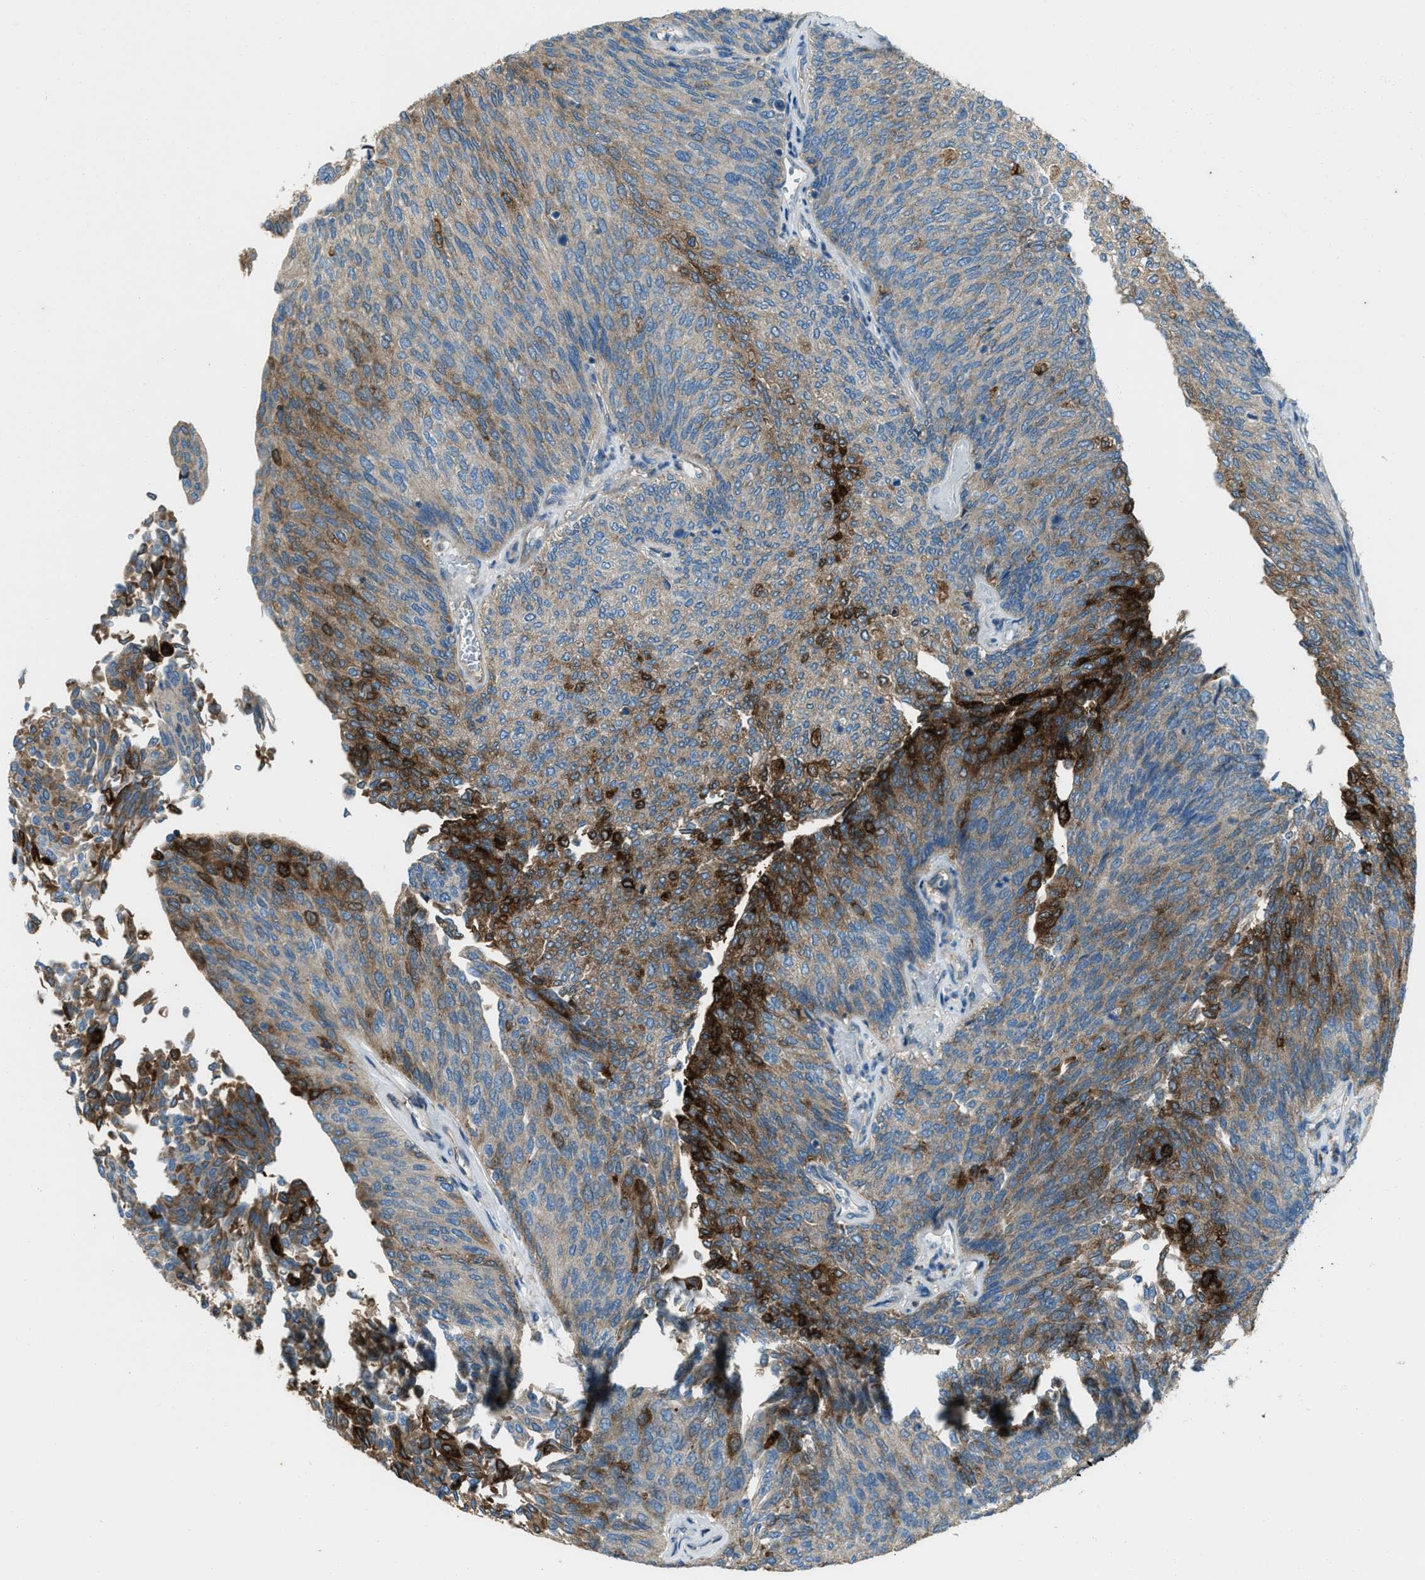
{"staining": {"intensity": "strong", "quantity": "<25%", "location": "cytoplasmic/membranous"}, "tissue": "urothelial cancer", "cell_type": "Tumor cells", "image_type": "cancer", "snomed": [{"axis": "morphology", "description": "Urothelial carcinoma, Low grade"}, {"axis": "topography", "description": "Urinary bladder"}], "caption": "Strong cytoplasmic/membranous protein staining is present in about <25% of tumor cells in low-grade urothelial carcinoma.", "gene": "SVIL", "patient": {"sex": "female", "age": 79}}